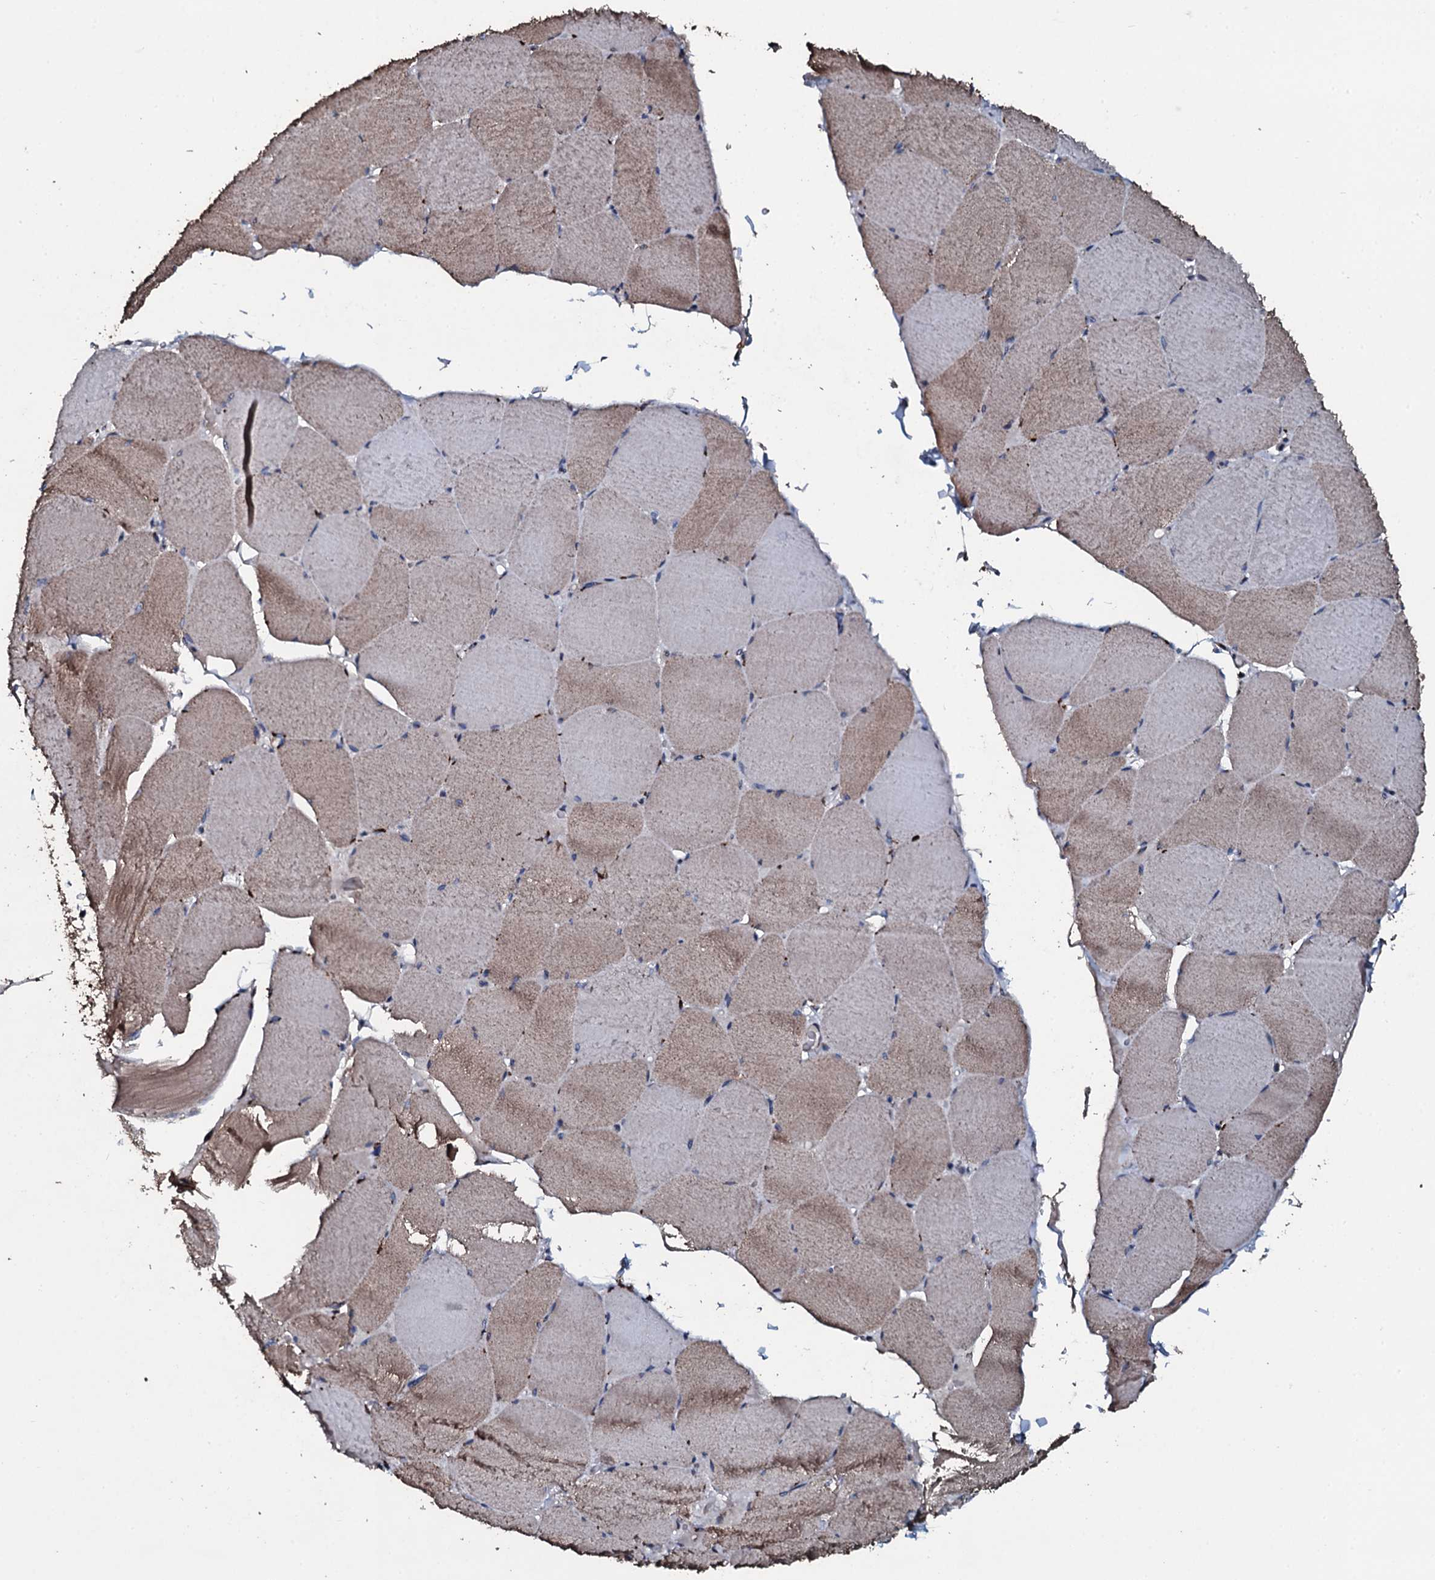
{"staining": {"intensity": "moderate", "quantity": "25%-75%", "location": "cytoplasmic/membranous"}, "tissue": "skeletal muscle", "cell_type": "Myocytes", "image_type": "normal", "snomed": [{"axis": "morphology", "description": "Normal tissue, NOS"}, {"axis": "topography", "description": "Skeletal muscle"}, {"axis": "topography", "description": "Head-Neck"}], "caption": "Brown immunohistochemical staining in unremarkable skeletal muscle demonstrates moderate cytoplasmic/membranous staining in about 25%-75% of myocytes.", "gene": "DYNC2I2", "patient": {"sex": "male", "age": 66}}